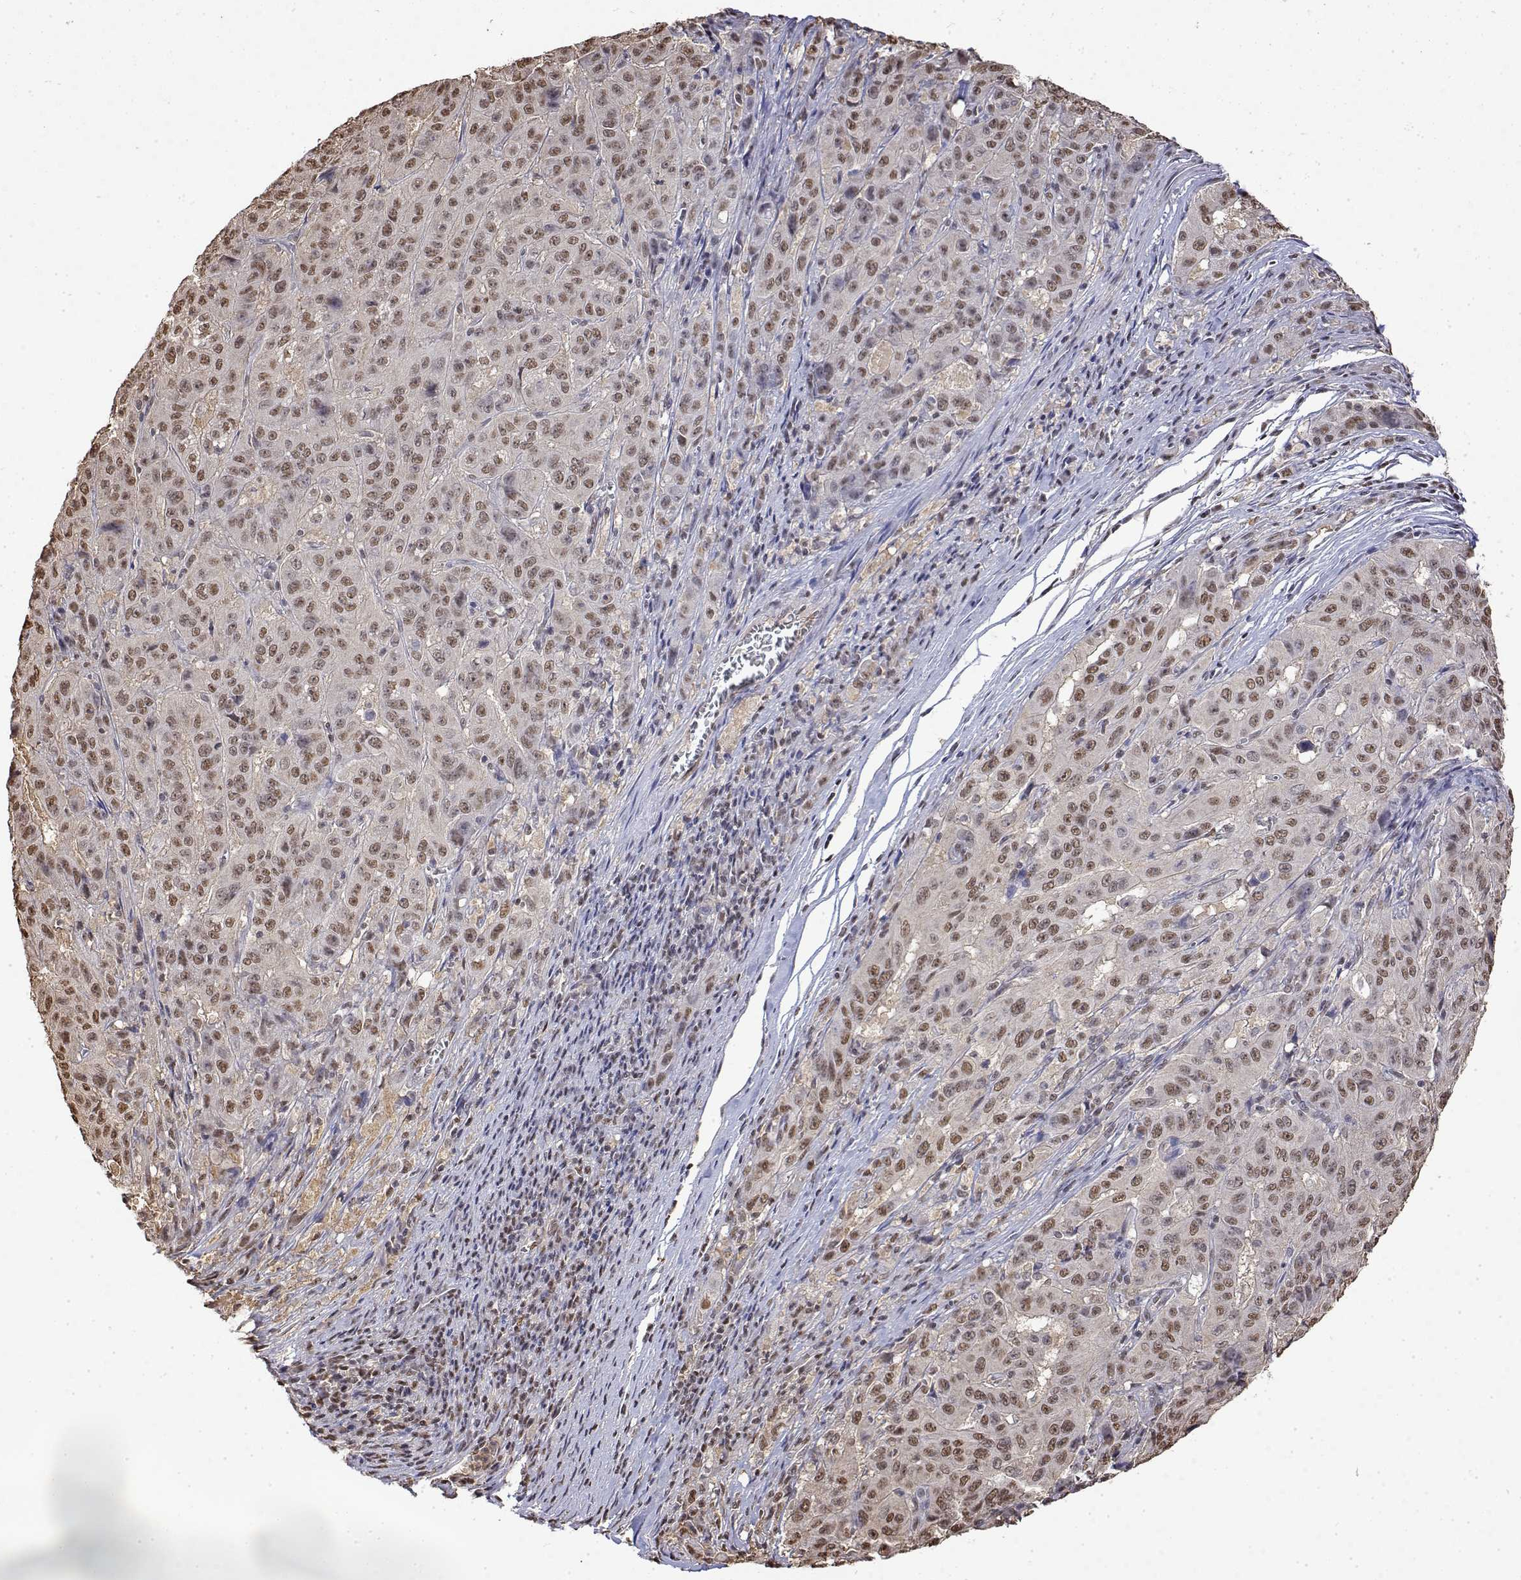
{"staining": {"intensity": "moderate", "quantity": ">75%", "location": "nuclear"}, "tissue": "pancreatic cancer", "cell_type": "Tumor cells", "image_type": "cancer", "snomed": [{"axis": "morphology", "description": "Adenocarcinoma, NOS"}, {"axis": "topography", "description": "Pancreas"}], "caption": "IHC of human adenocarcinoma (pancreatic) displays medium levels of moderate nuclear positivity in about >75% of tumor cells. (DAB IHC, brown staining for protein, blue staining for nuclei).", "gene": "TPI1", "patient": {"sex": "male", "age": 63}}